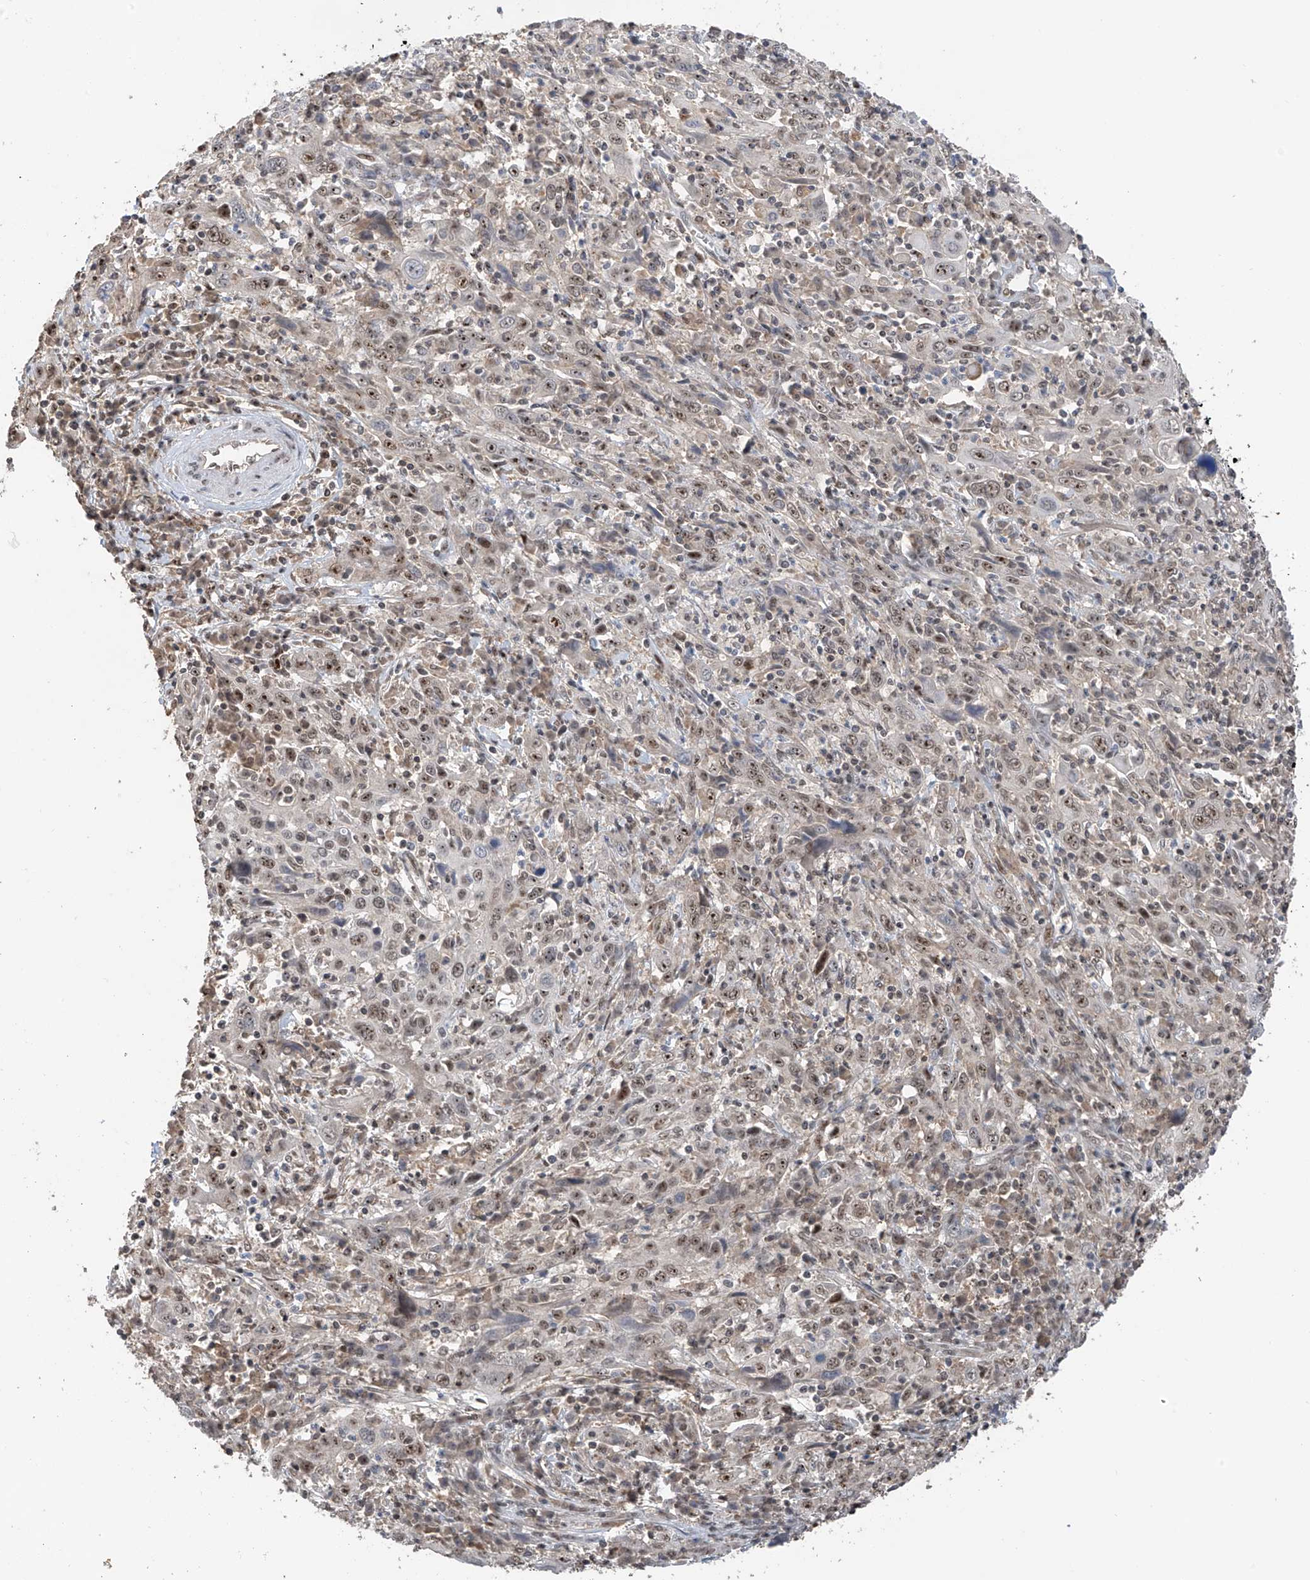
{"staining": {"intensity": "weak", "quantity": "<25%", "location": "nuclear"}, "tissue": "cervical cancer", "cell_type": "Tumor cells", "image_type": "cancer", "snomed": [{"axis": "morphology", "description": "Squamous cell carcinoma, NOS"}, {"axis": "topography", "description": "Cervix"}], "caption": "Immunohistochemistry of cervical squamous cell carcinoma exhibits no staining in tumor cells. The staining was performed using DAB (3,3'-diaminobenzidine) to visualize the protein expression in brown, while the nuclei were stained in blue with hematoxylin (Magnification: 20x).", "gene": "C1orf131", "patient": {"sex": "female", "age": 46}}